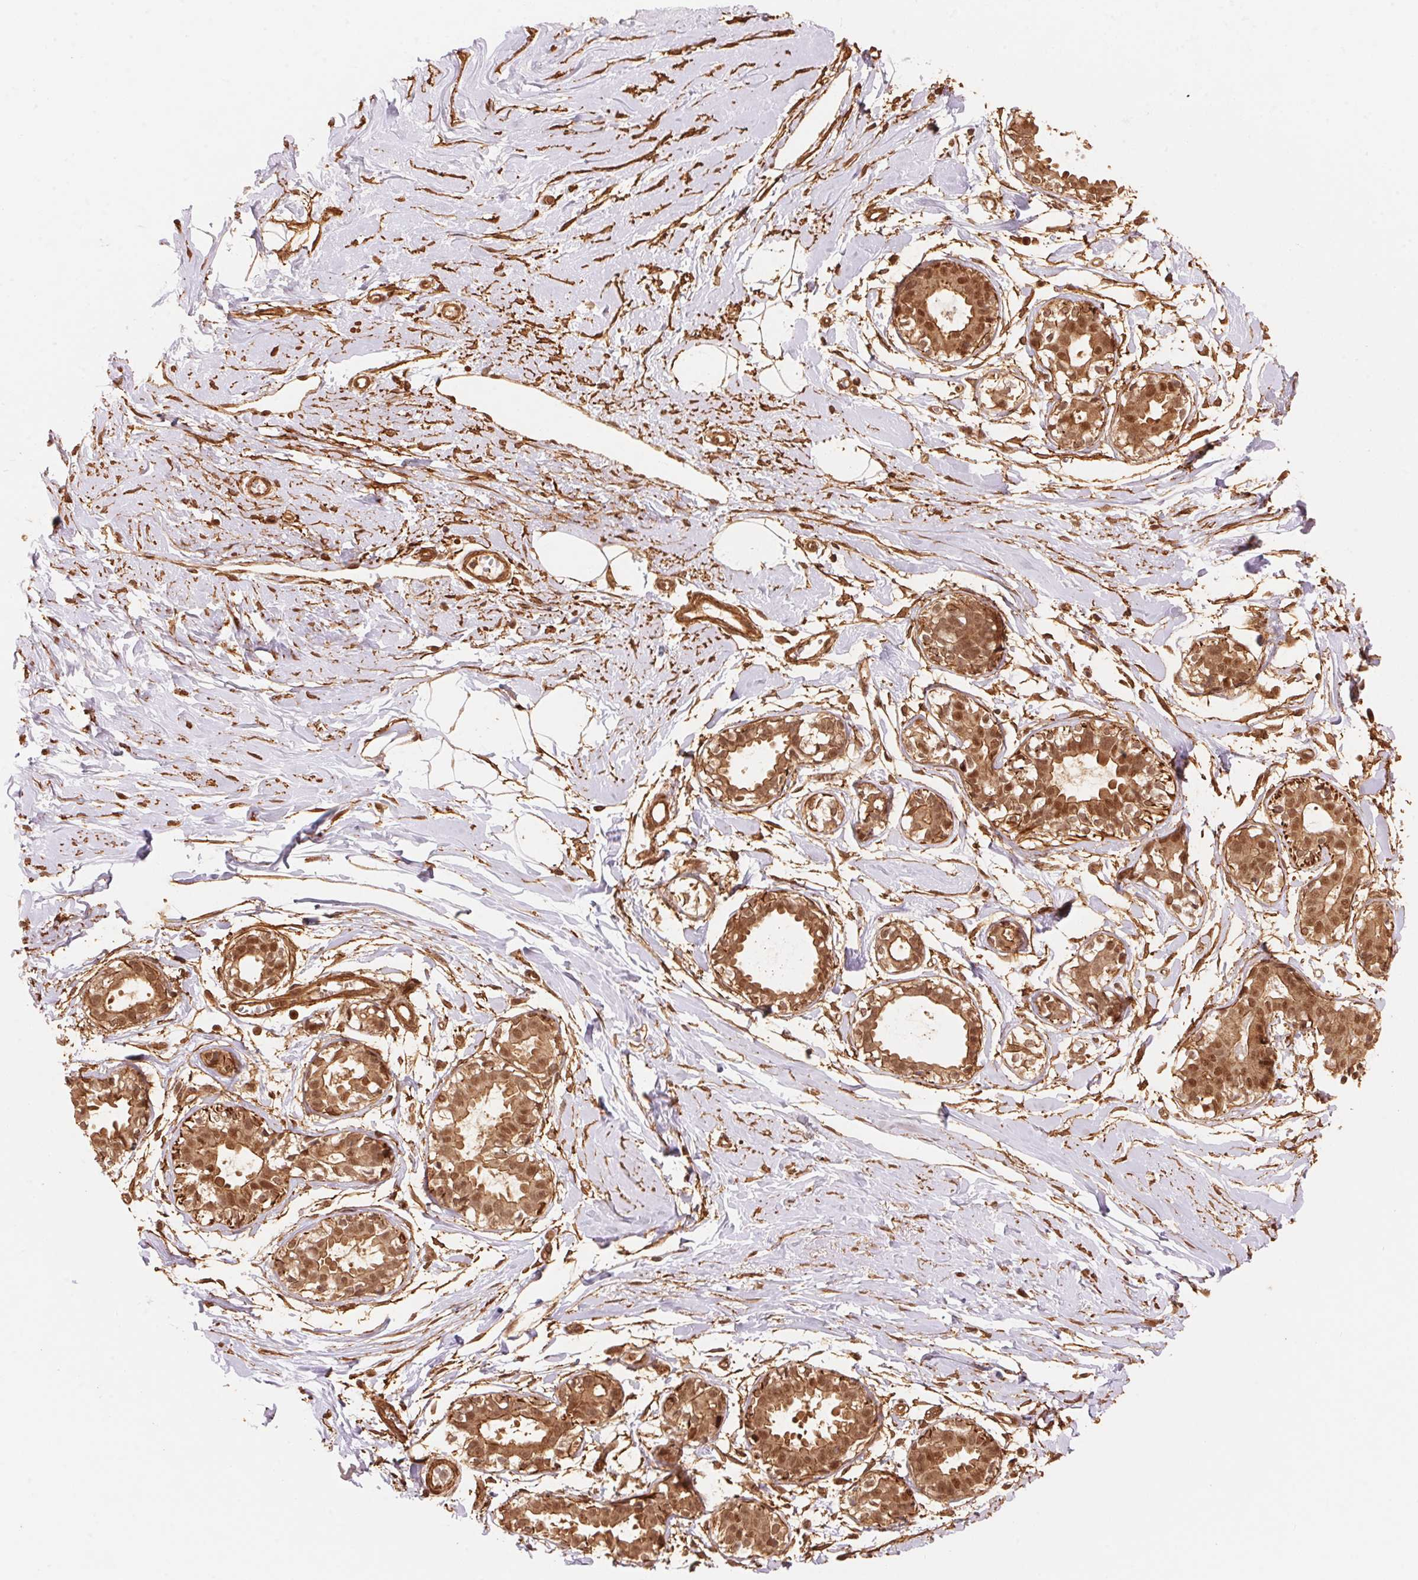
{"staining": {"intensity": "moderate", "quantity": "25%-75%", "location": "nuclear"}, "tissue": "breast", "cell_type": "Adipocytes", "image_type": "normal", "snomed": [{"axis": "morphology", "description": "Normal tissue, NOS"}, {"axis": "topography", "description": "Breast"}], "caption": "Immunohistochemistry photomicrograph of unremarkable breast stained for a protein (brown), which displays medium levels of moderate nuclear positivity in about 25%-75% of adipocytes.", "gene": "TNIP2", "patient": {"sex": "female", "age": 49}}